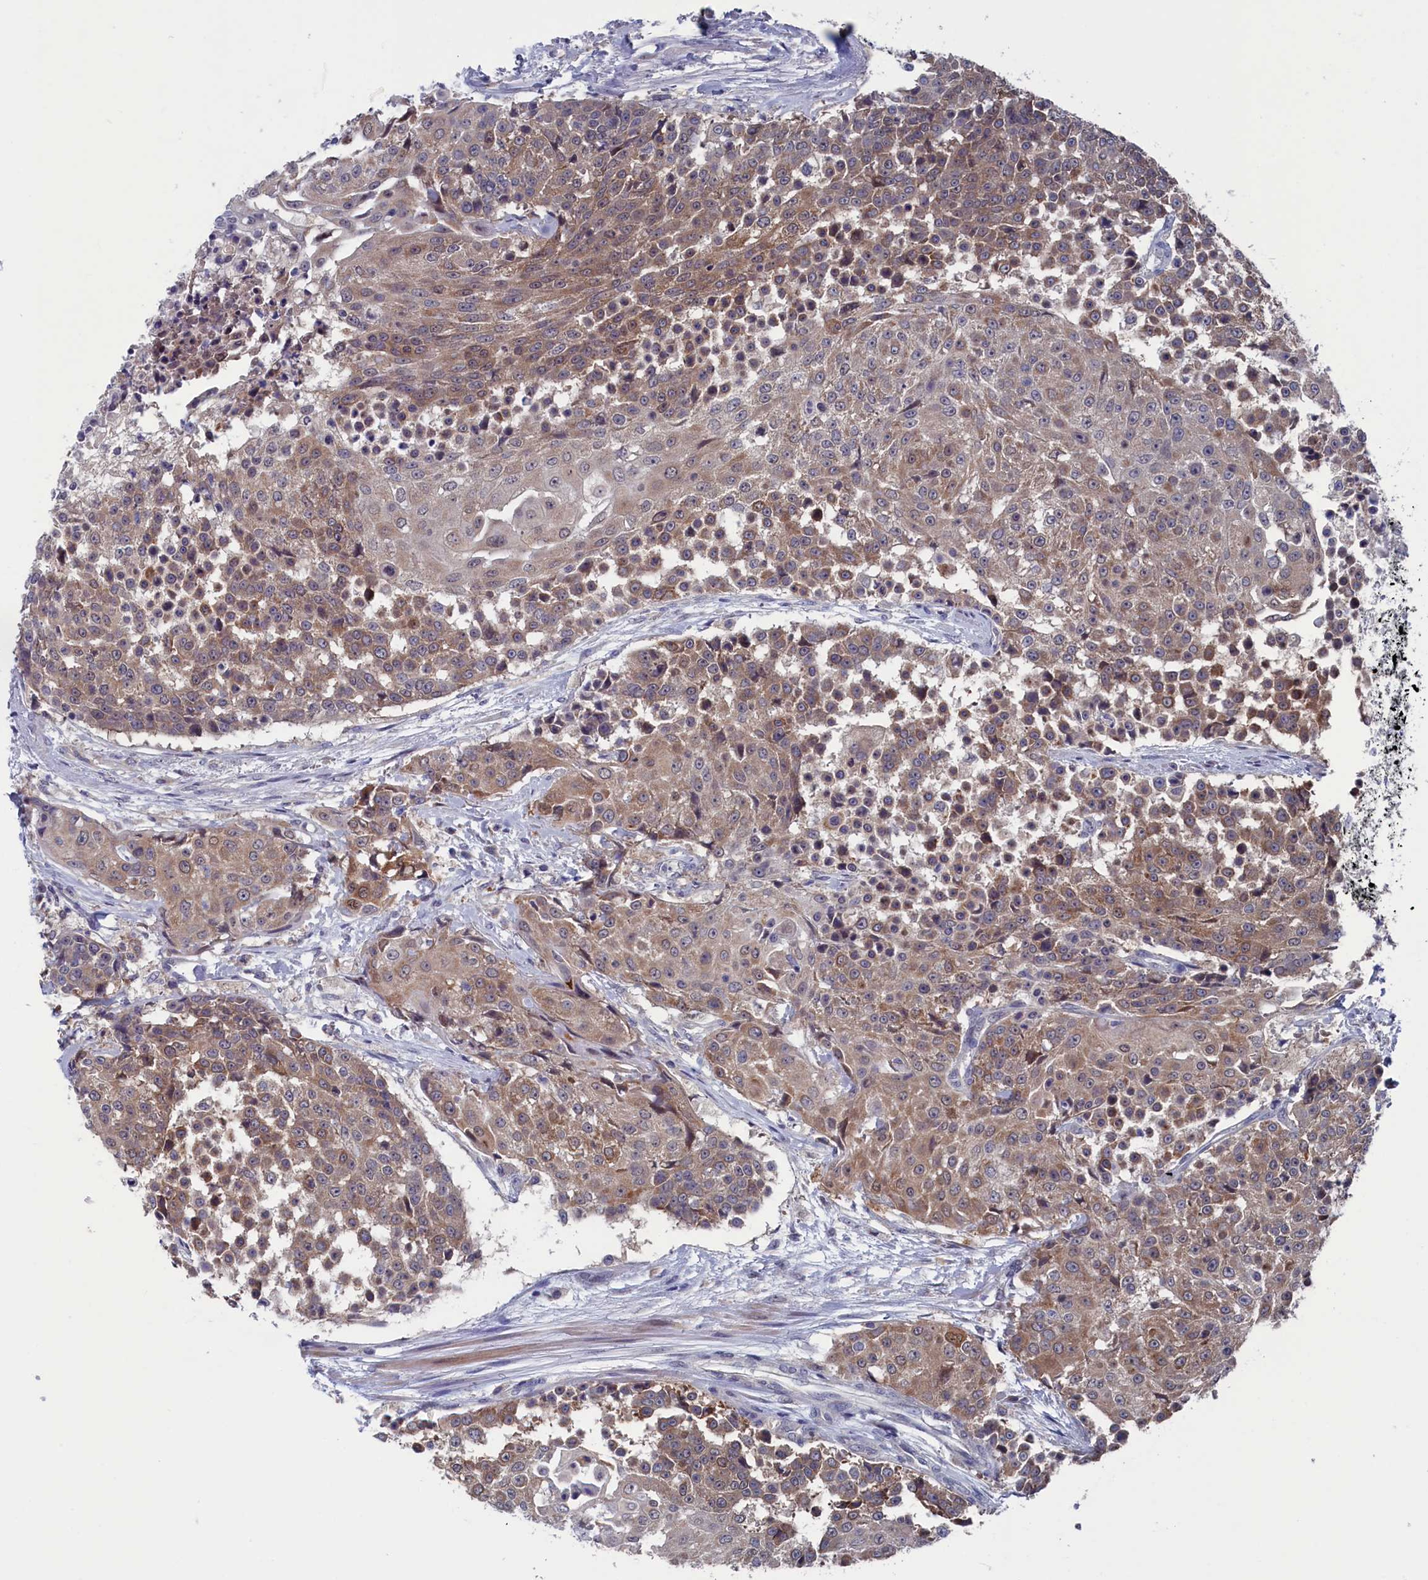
{"staining": {"intensity": "moderate", "quantity": ">75%", "location": "cytoplasmic/membranous"}, "tissue": "urothelial cancer", "cell_type": "Tumor cells", "image_type": "cancer", "snomed": [{"axis": "morphology", "description": "Urothelial carcinoma, High grade"}, {"axis": "topography", "description": "Urinary bladder"}], "caption": "Immunohistochemistry histopathology image of high-grade urothelial carcinoma stained for a protein (brown), which demonstrates medium levels of moderate cytoplasmic/membranous staining in about >75% of tumor cells.", "gene": "SPATA13", "patient": {"sex": "female", "age": 63}}